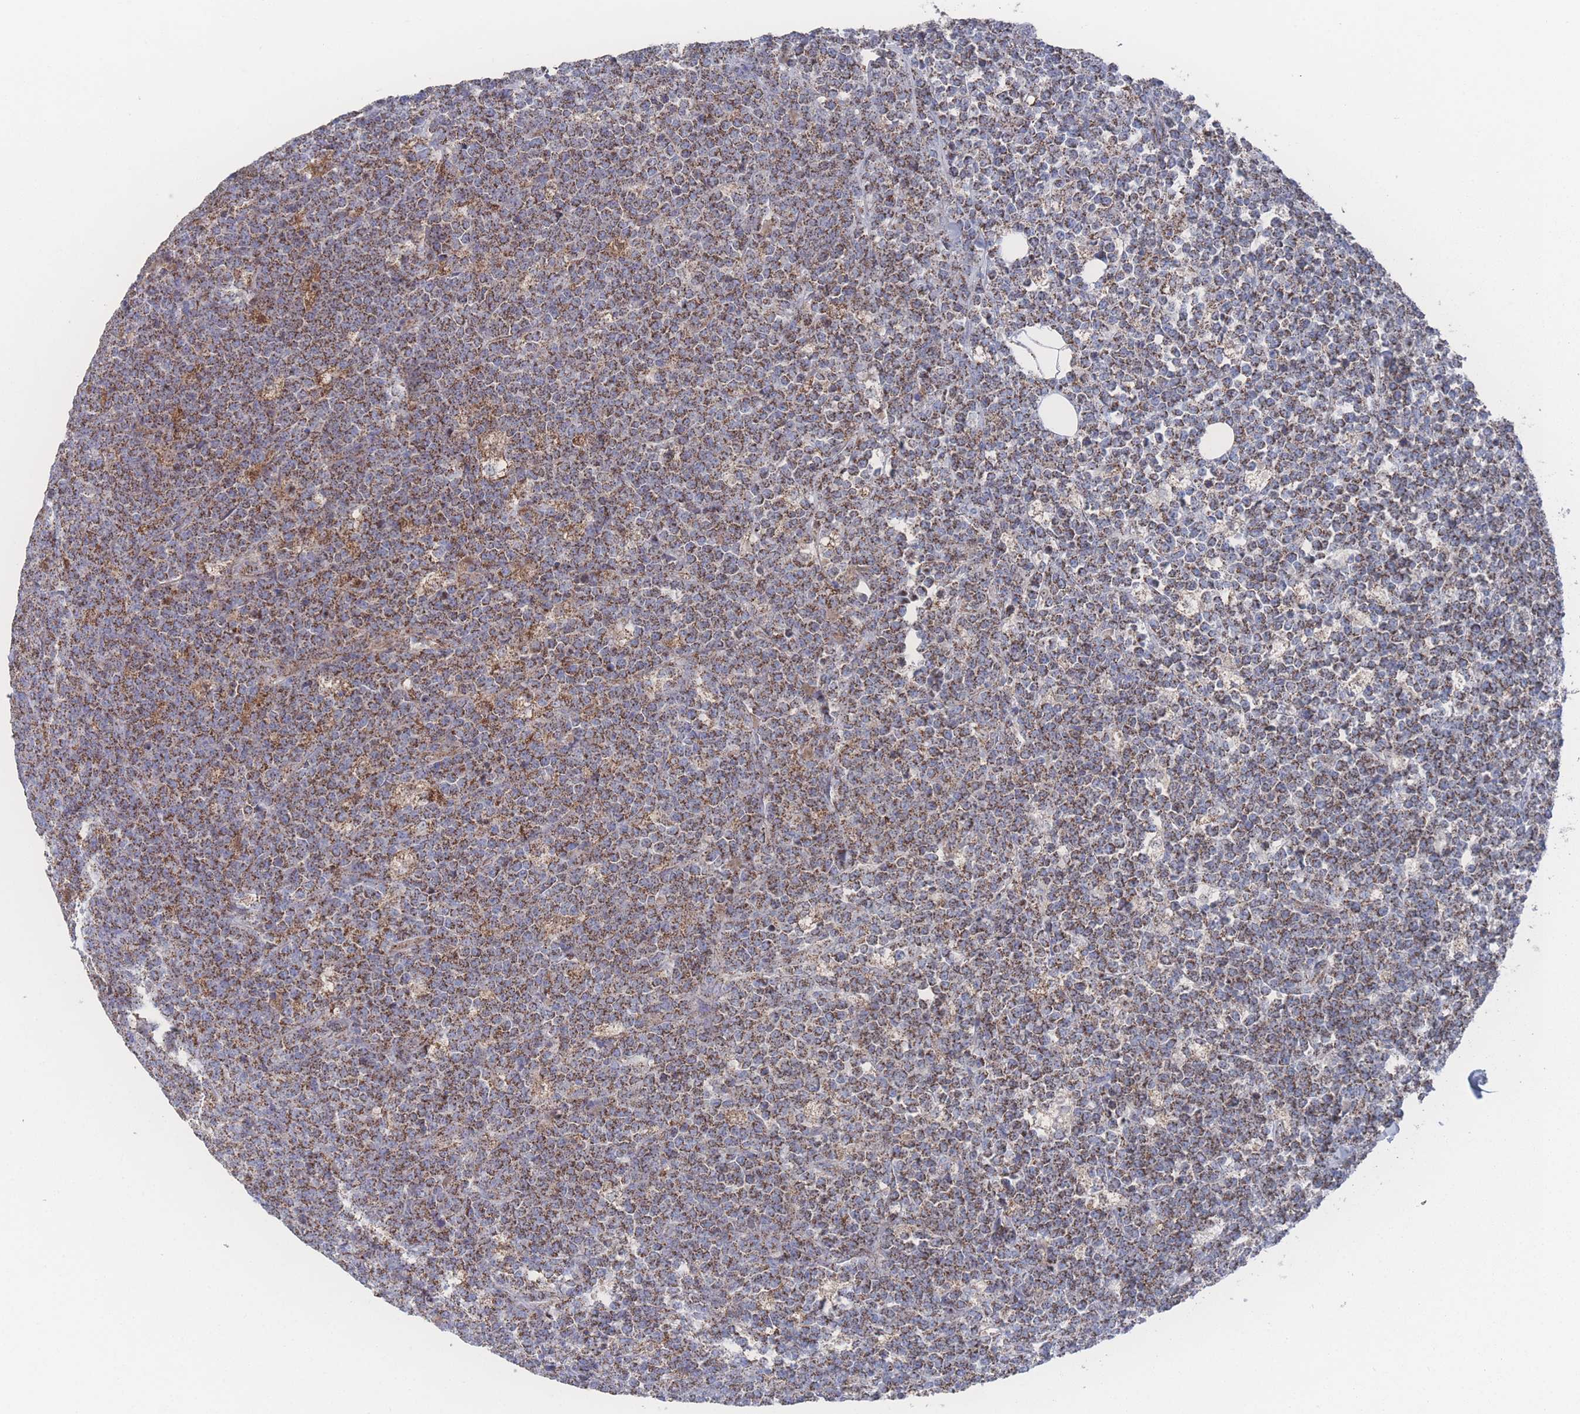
{"staining": {"intensity": "strong", "quantity": "25%-75%", "location": "cytoplasmic/membranous"}, "tissue": "lymphoma", "cell_type": "Tumor cells", "image_type": "cancer", "snomed": [{"axis": "morphology", "description": "Malignant lymphoma, non-Hodgkin's type, High grade"}, {"axis": "topography", "description": "Small intestine"}], "caption": "Brown immunohistochemical staining in human malignant lymphoma, non-Hodgkin's type (high-grade) reveals strong cytoplasmic/membranous positivity in about 25%-75% of tumor cells.", "gene": "PEX14", "patient": {"sex": "male", "age": 8}}